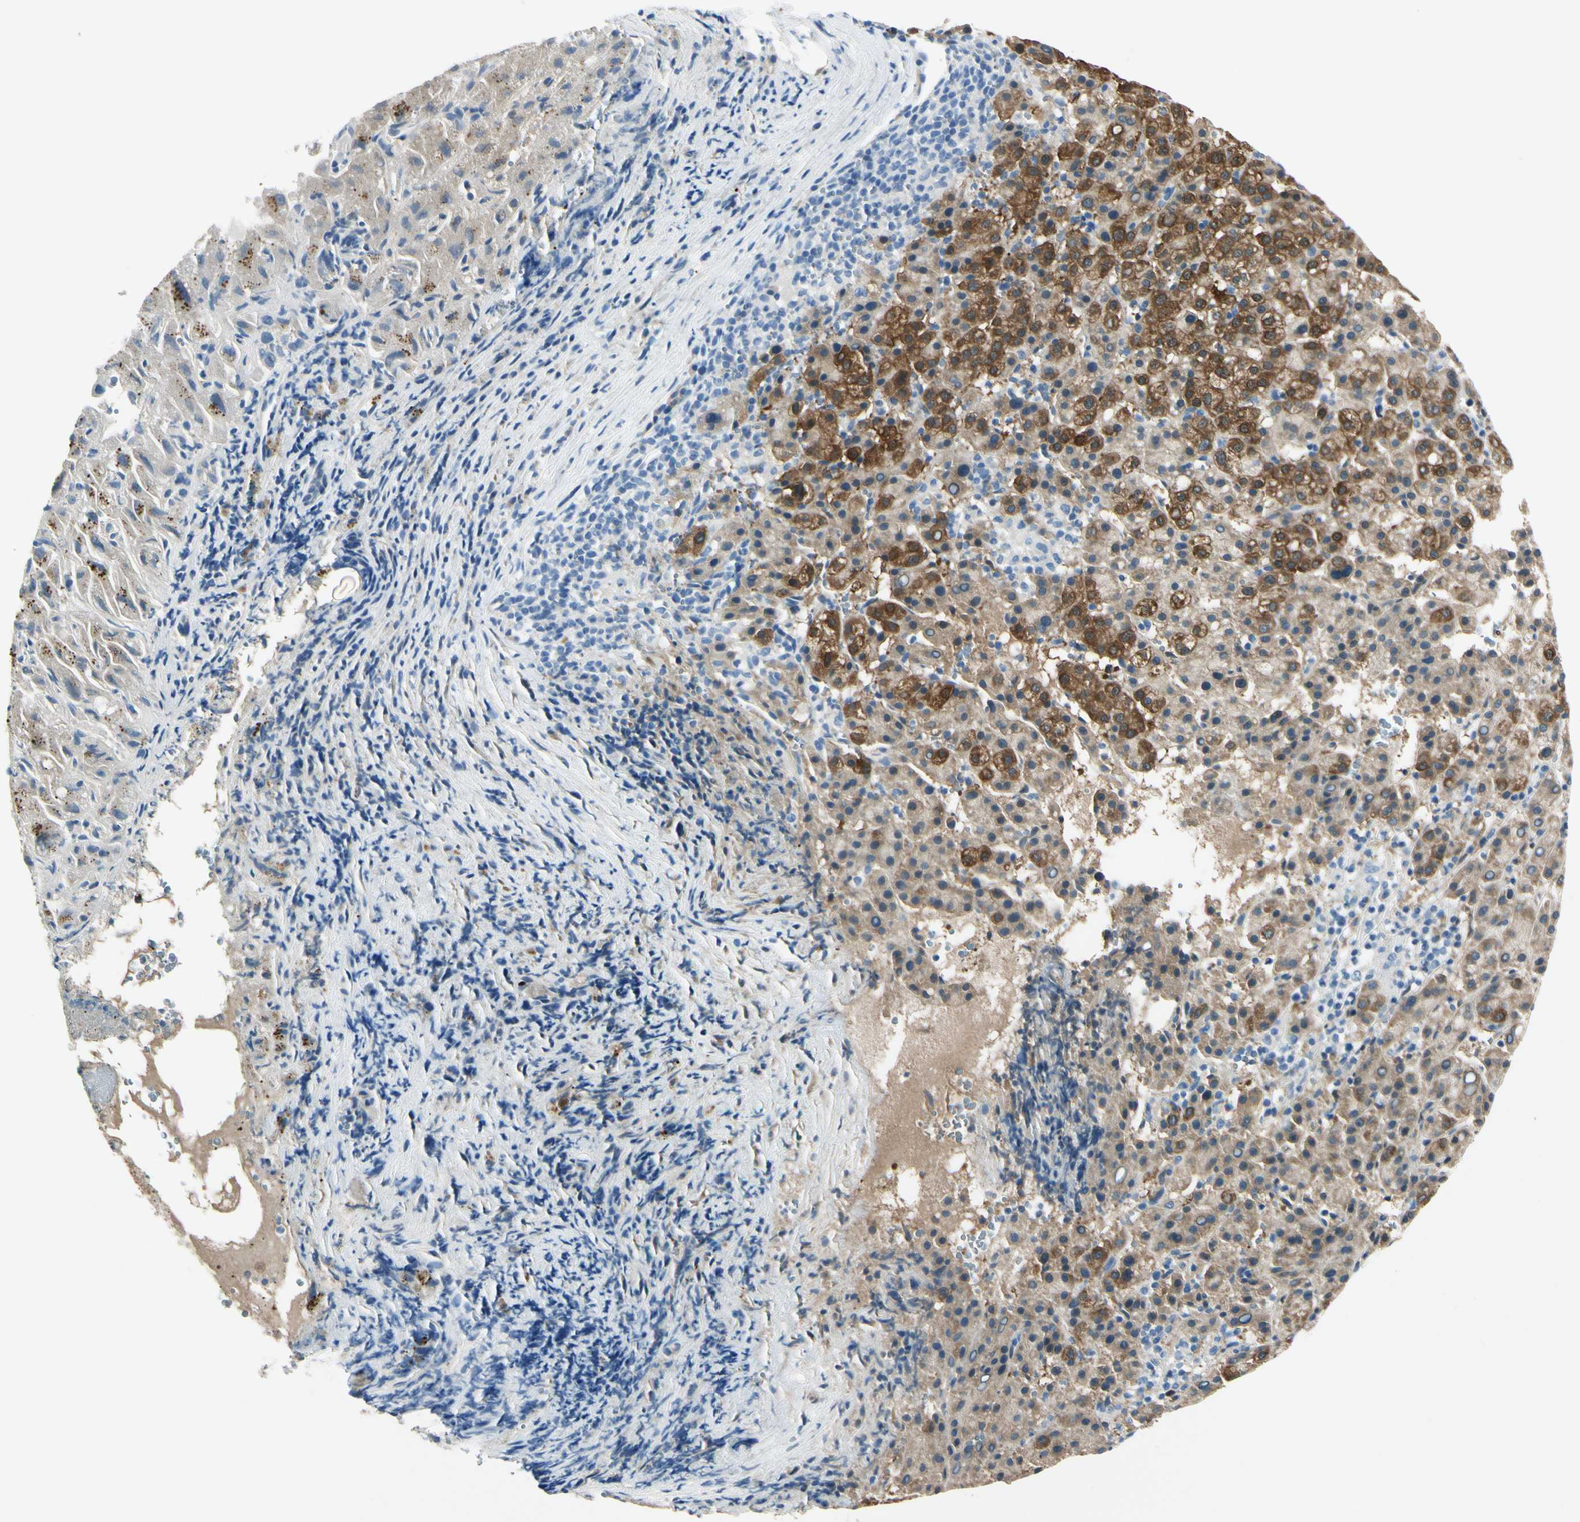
{"staining": {"intensity": "moderate", "quantity": ">75%", "location": "cytoplasmic/membranous"}, "tissue": "liver cancer", "cell_type": "Tumor cells", "image_type": "cancer", "snomed": [{"axis": "morphology", "description": "Carcinoma, Hepatocellular, NOS"}, {"axis": "topography", "description": "Liver"}], "caption": "Immunohistochemical staining of hepatocellular carcinoma (liver) demonstrates moderate cytoplasmic/membranous protein staining in approximately >75% of tumor cells. The staining was performed using DAB (3,3'-diaminobenzidine) to visualize the protein expression in brown, while the nuclei were stained in blue with hematoxylin (Magnification: 20x).", "gene": "PEBP1", "patient": {"sex": "female", "age": 58}}